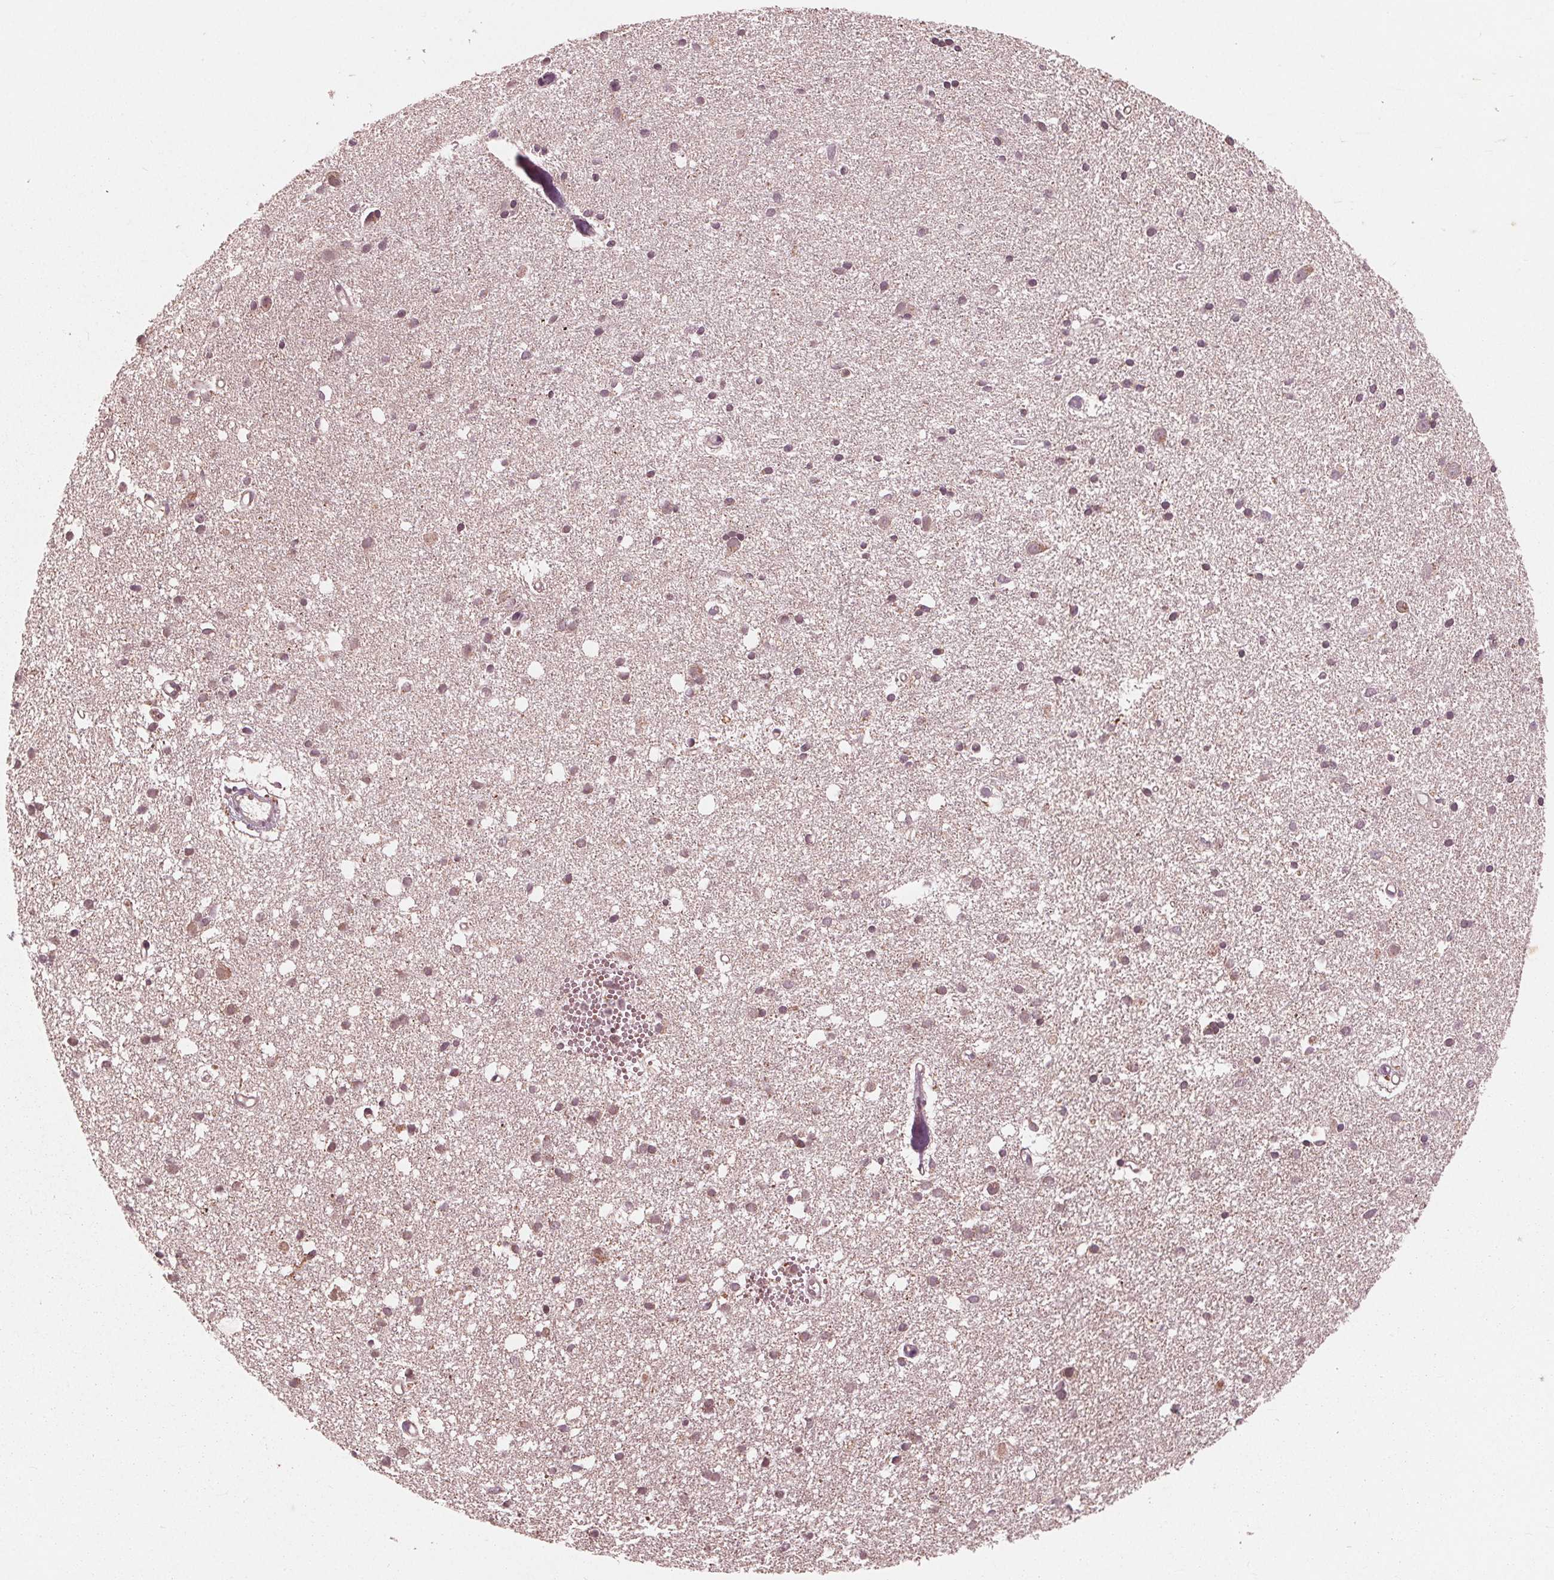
{"staining": {"intensity": "weak", "quantity": "<25%", "location": "cytoplasmic/membranous"}, "tissue": "cerebral cortex", "cell_type": "Endothelial cells", "image_type": "normal", "snomed": [{"axis": "morphology", "description": "Normal tissue, NOS"}, {"axis": "morphology", "description": "Glioma, malignant, High grade"}, {"axis": "topography", "description": "Cerebral cortex"}], "caption": "Immunohistochemistry (IHC) of unremarkable human cerebral cortex reveals no positivity in endothelial cells. (Immunohistochemistry (IHC), brightfield microscopy, high magnification).", "gene": "UBALD1", "patient": {"sex": "male", "age": 71}}